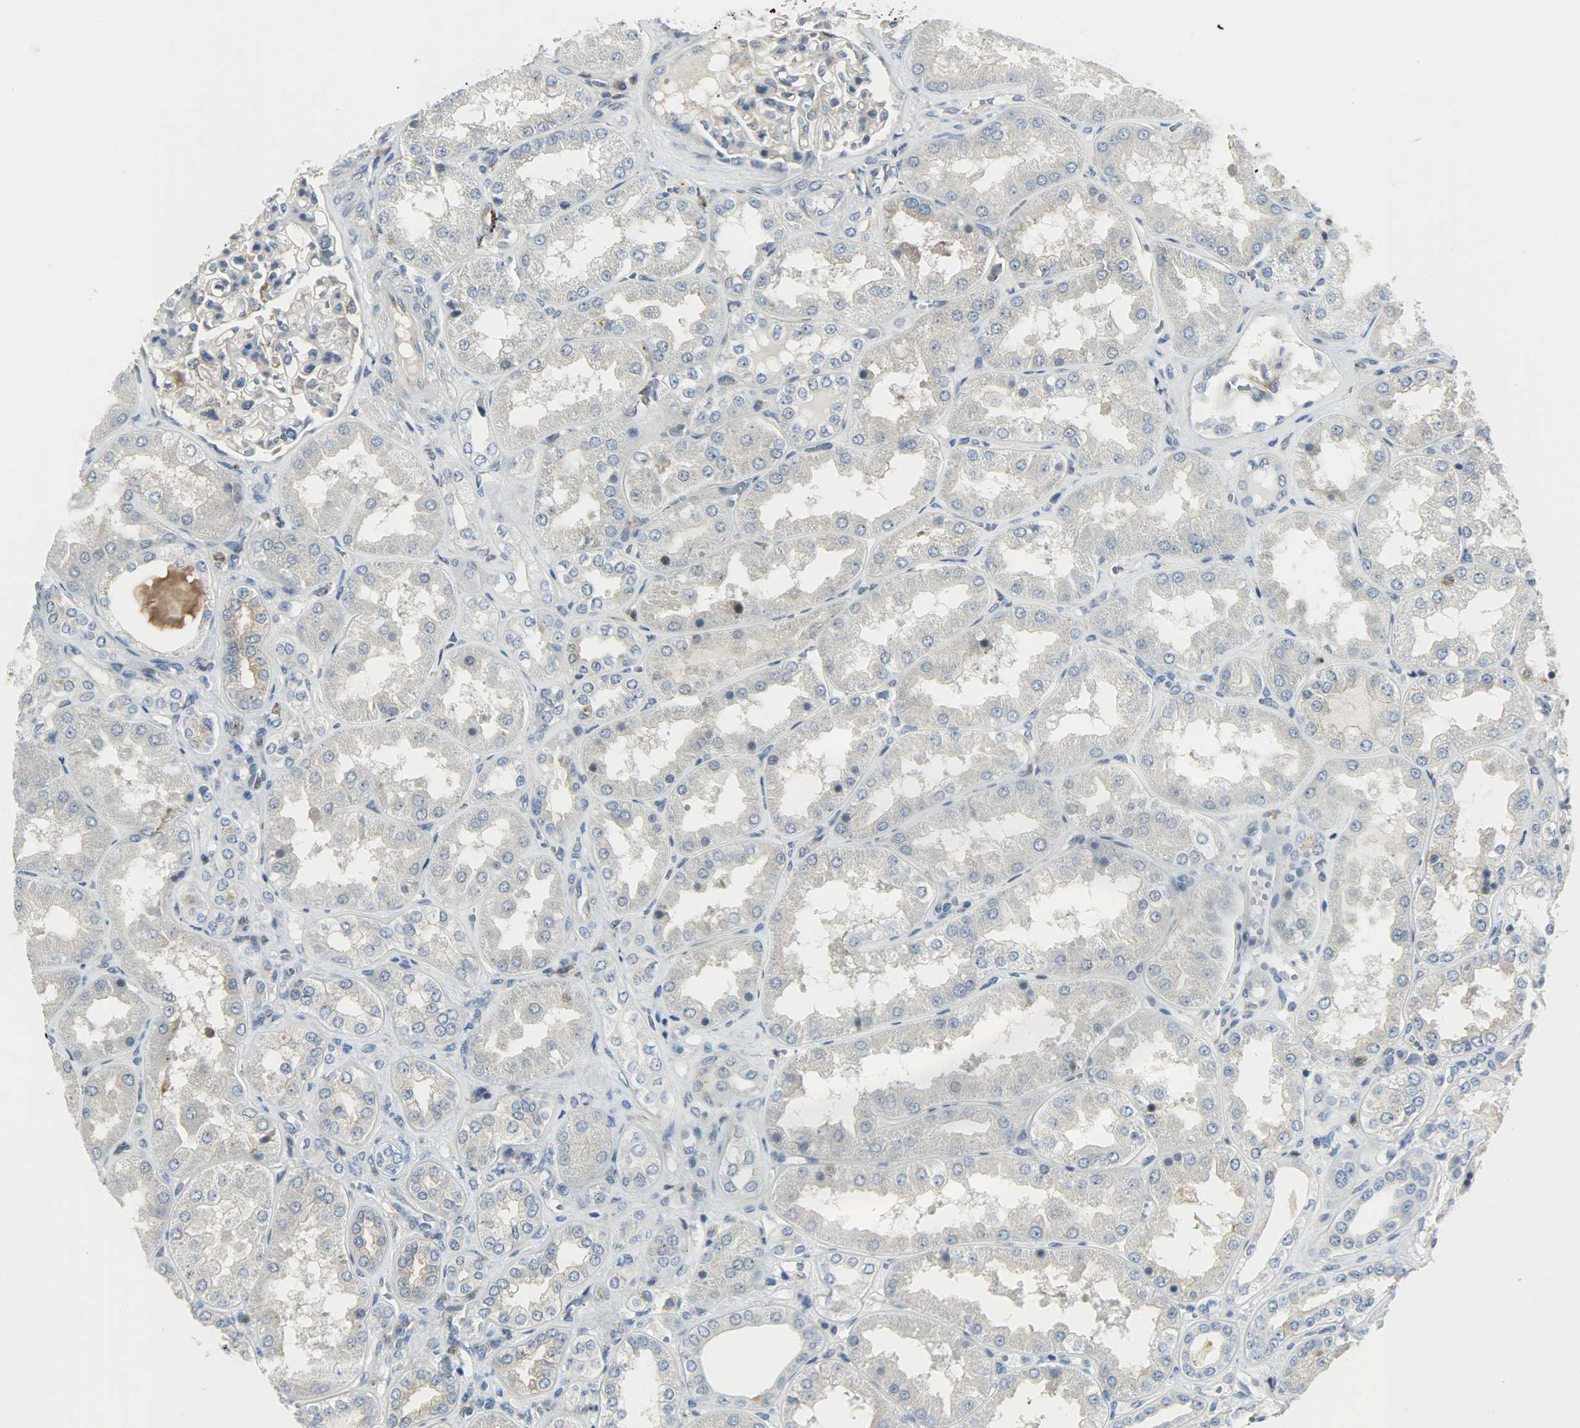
{"staining": {"intensity": "weak", "quantity": "<25%", "location": "cytoplasmic/membranous"}, "tissue": "kidney", "cell_type": "Cells in glomeruli", "image_type": "normal", "snomed": [{"axis": "morphology", "description": "Normal tissue, NOS"}, {"axis": "topography", "description": "Kidney"}], "caption": "A micrograph of kidney stained for a protein reveals no brown staining in cells in glomeruli.", "gene": "CD4", "patient": {"sex": "female", "age": 56}}